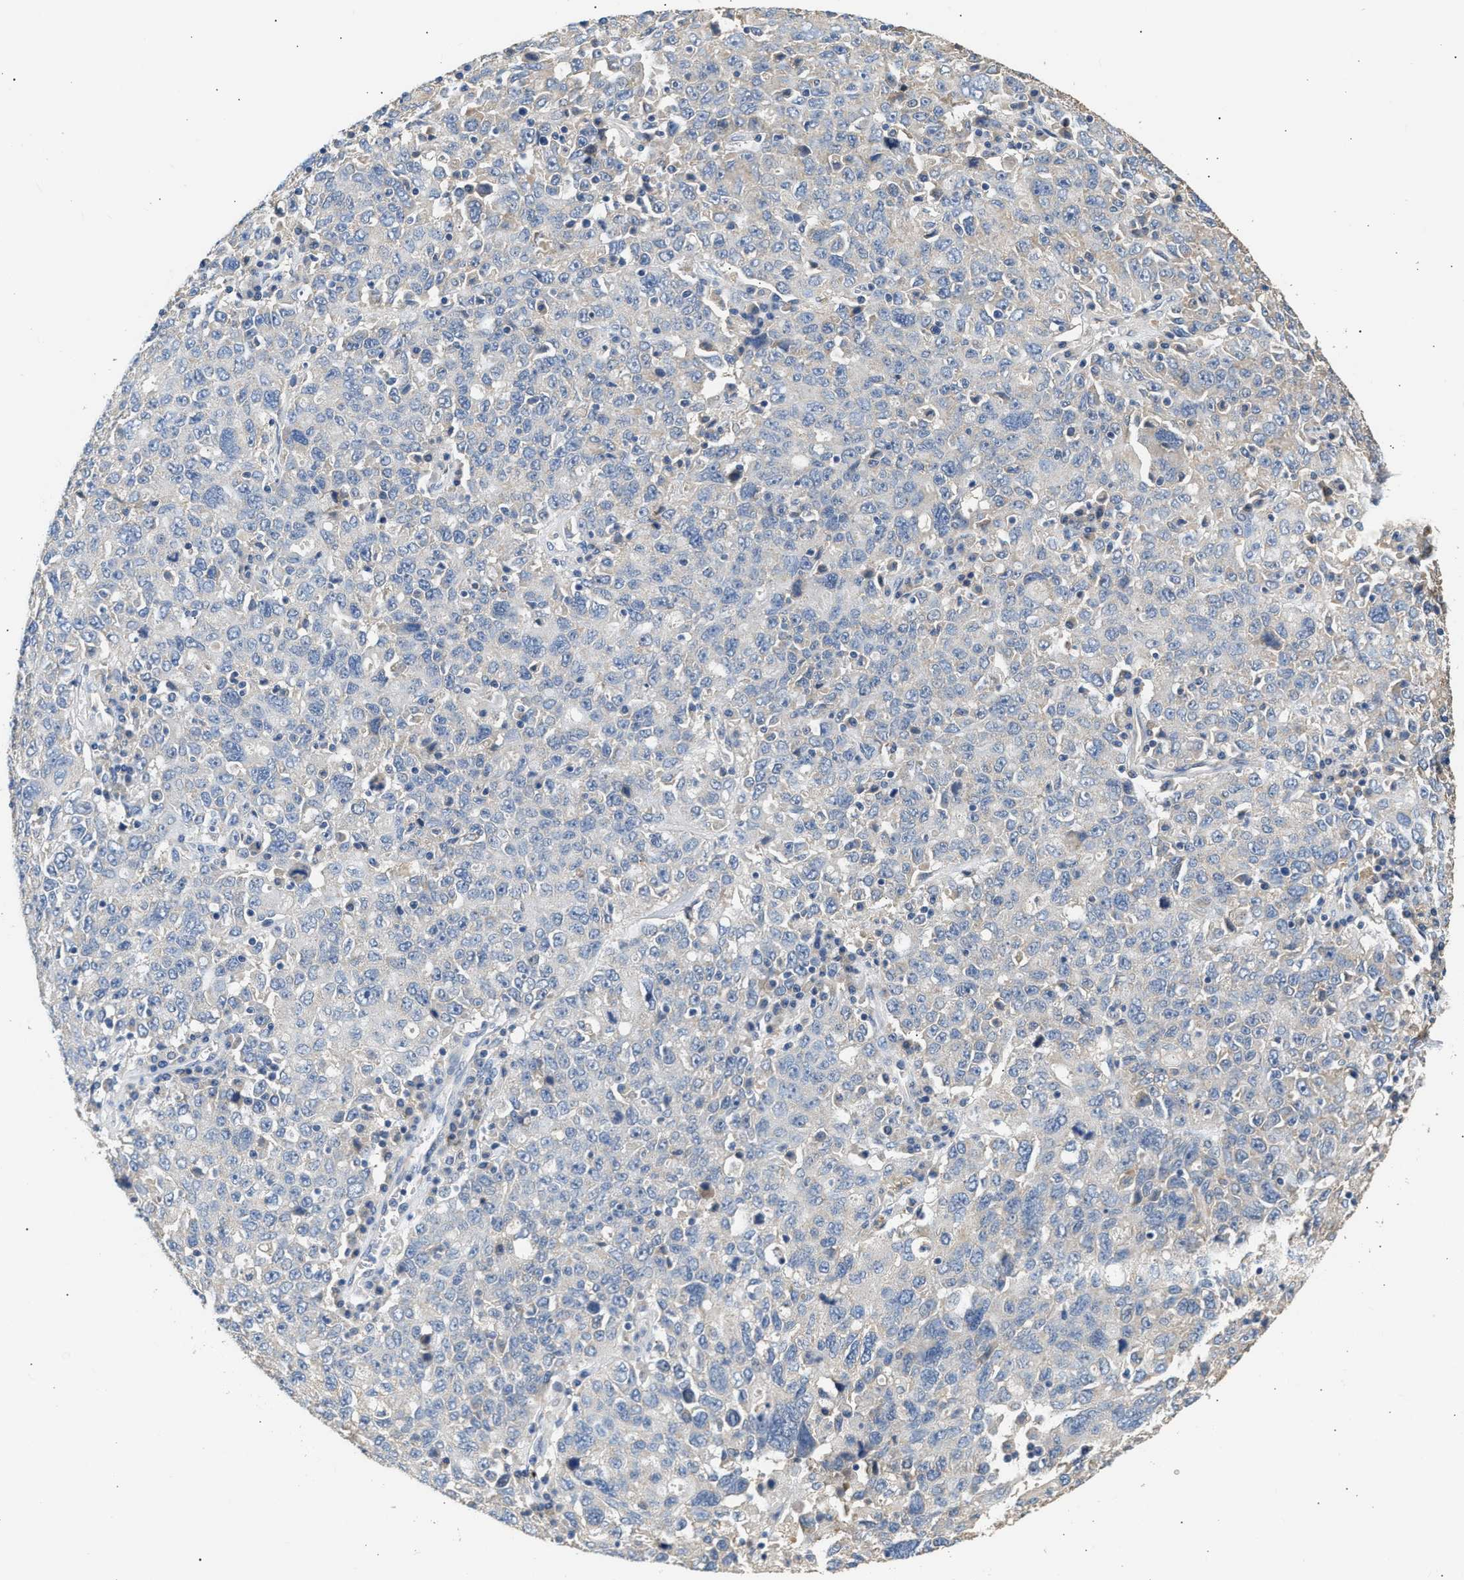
{"staining": {"intensity": "negative", "quantity": "none", "location": "none"}, "tissue": "ovarian cancer", "cell_type": "Tumor cells", "image_type": "cancer", "snomed": [{"axis": "morphology", "description": "Carcinoma, endometroid"}, {"axis": "topography", "description": "Ovary"}], "caption": "DAB immunohistochemical staining of ovarian cancer (endometroid carcinoma) displays no significant expression in tumor cells.", "gene": "WDR31", "patient": {"sex": "female", "age": 62}}